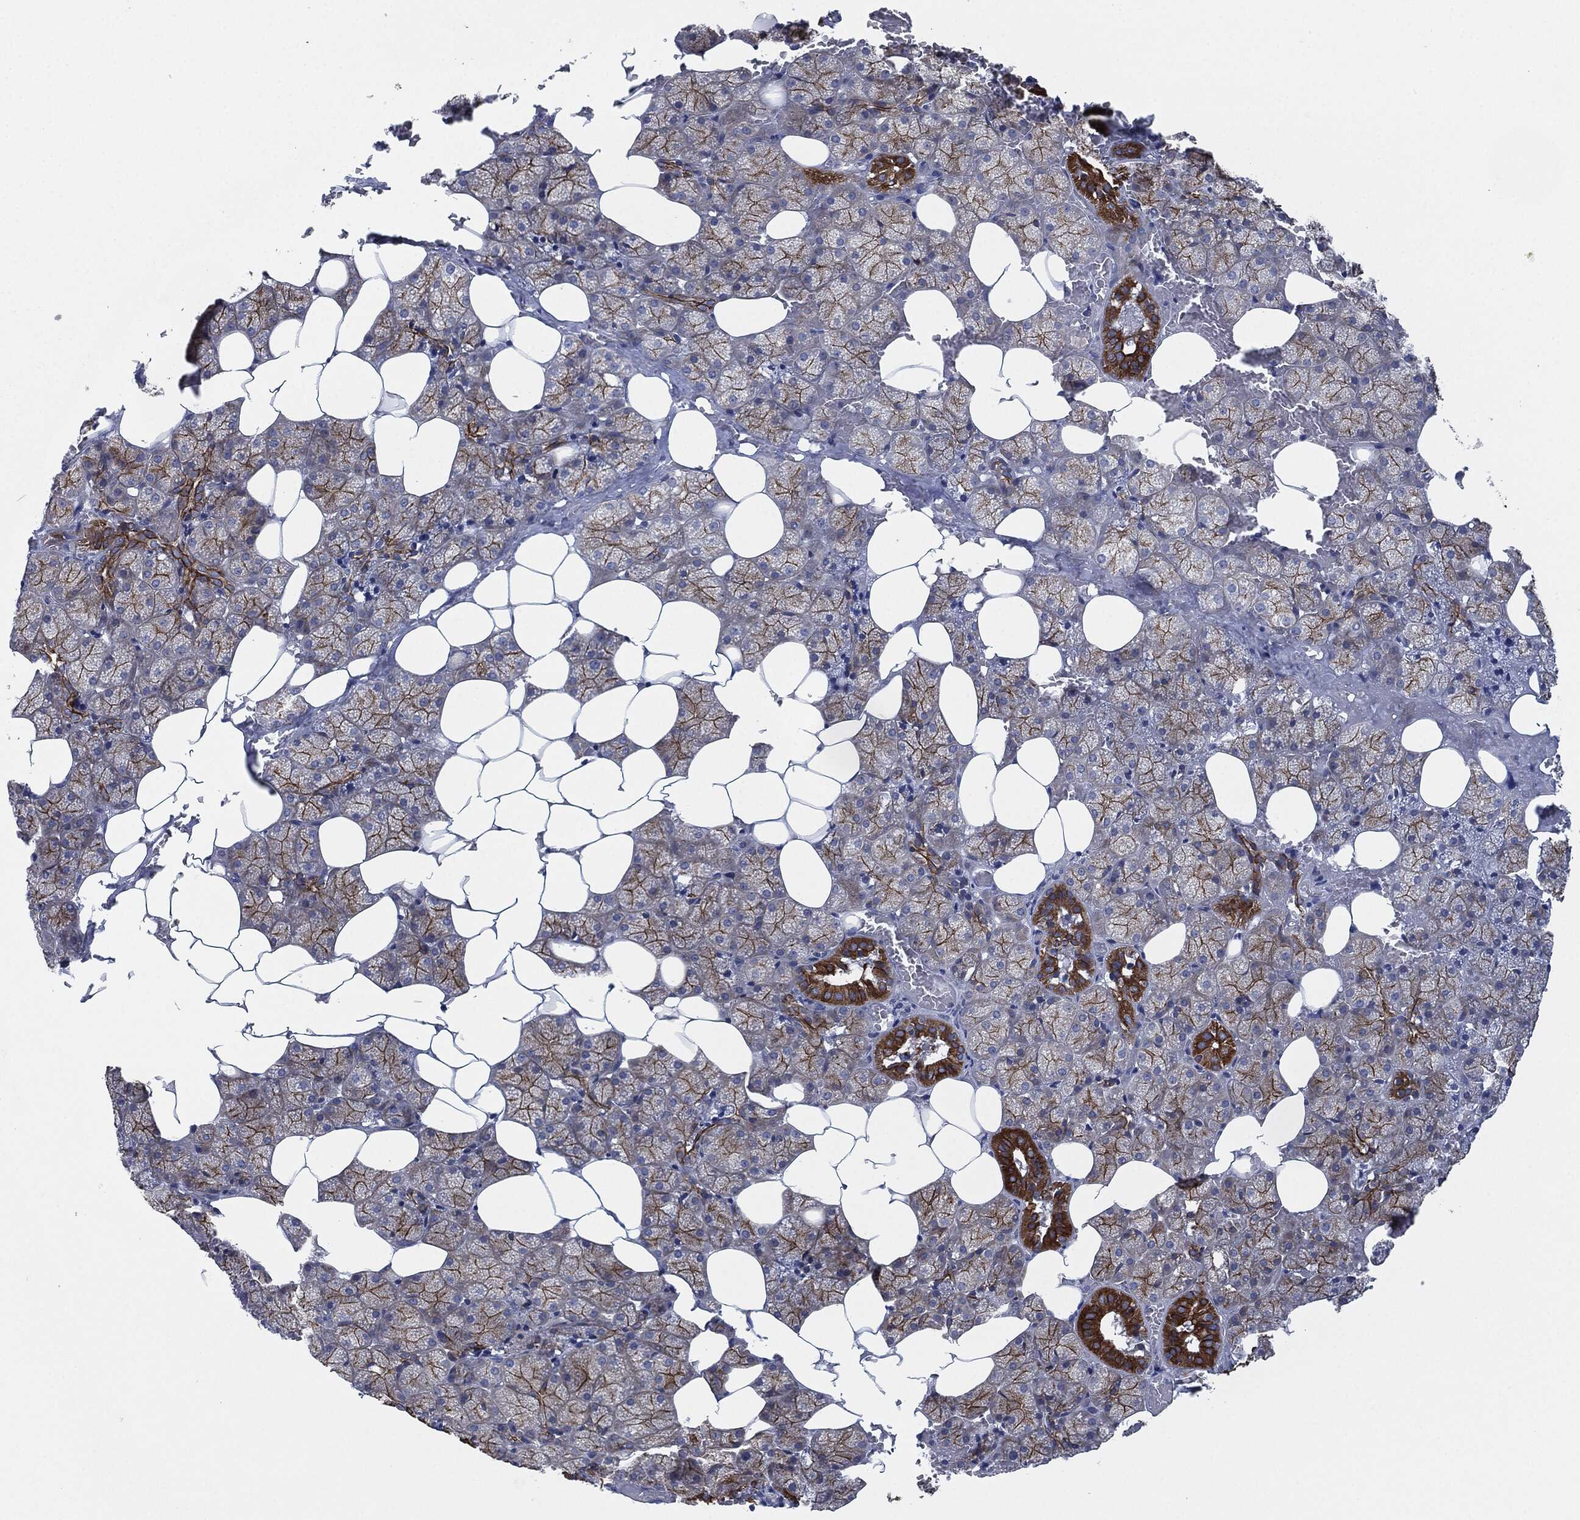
{"staining": {"intensity": "strong", "quantity": ">75%", "location": "cytoplasmic/membranous"}, "tissue": "salivary gland", "cell_type": "Glandular cells", "image_type": "normal", "snomed": [{"axis": "morphology", "description": "Normal tissue, NOS"}, {"axis": "topography", "description": "Salivary gland"}], "caption": "Protein staining by immunohistochemistry shows strong cytoplasmic/membranous staining in about >75% of glandular cells in unremarkable salivary gland.", "gene": "SHROOM2", "patient": {"sex": "male", "age": 38}}